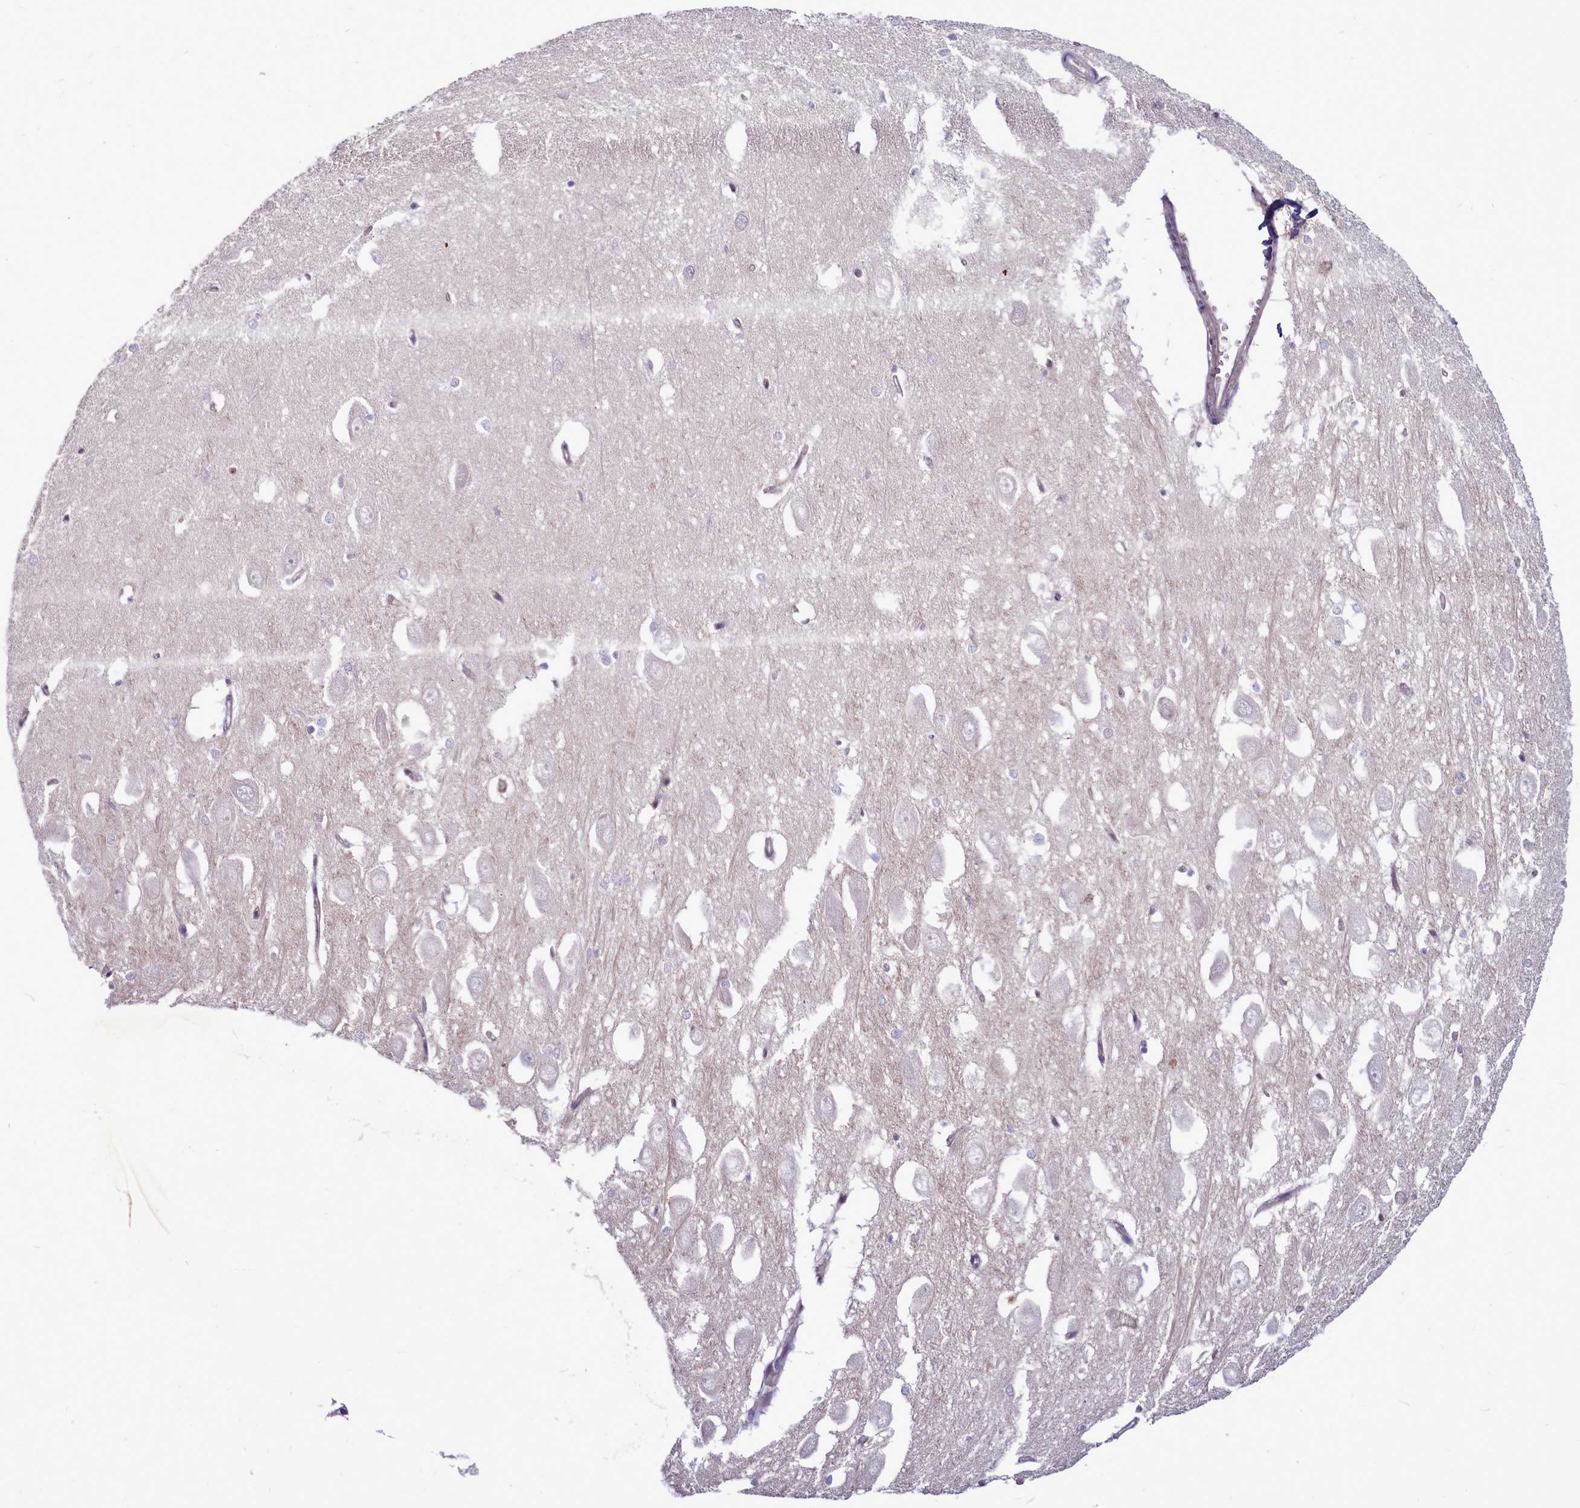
{"staining": {"intensity": "negative", "quantity": "none", "location": "none"}, "tissue": "hippocampus", "cell_type": "Glial cells", "image_type": "normal", "snomed": [{"axis": "morphology", "description": "Normal tissue, NOS"}, {"axis": "topography", "description": "Hippocampus"}], "caption": "A histopathology image of hippocampus stained for a protein exhibits no brown staining in glial cells. (DAB (3,3'-diaminobenzidine) immunohistochemistry (IHC) visualized using brightfield microscopy, high magnification).", "gene": "BCAR1", "patient": {"sex": "female", "age": 64}}